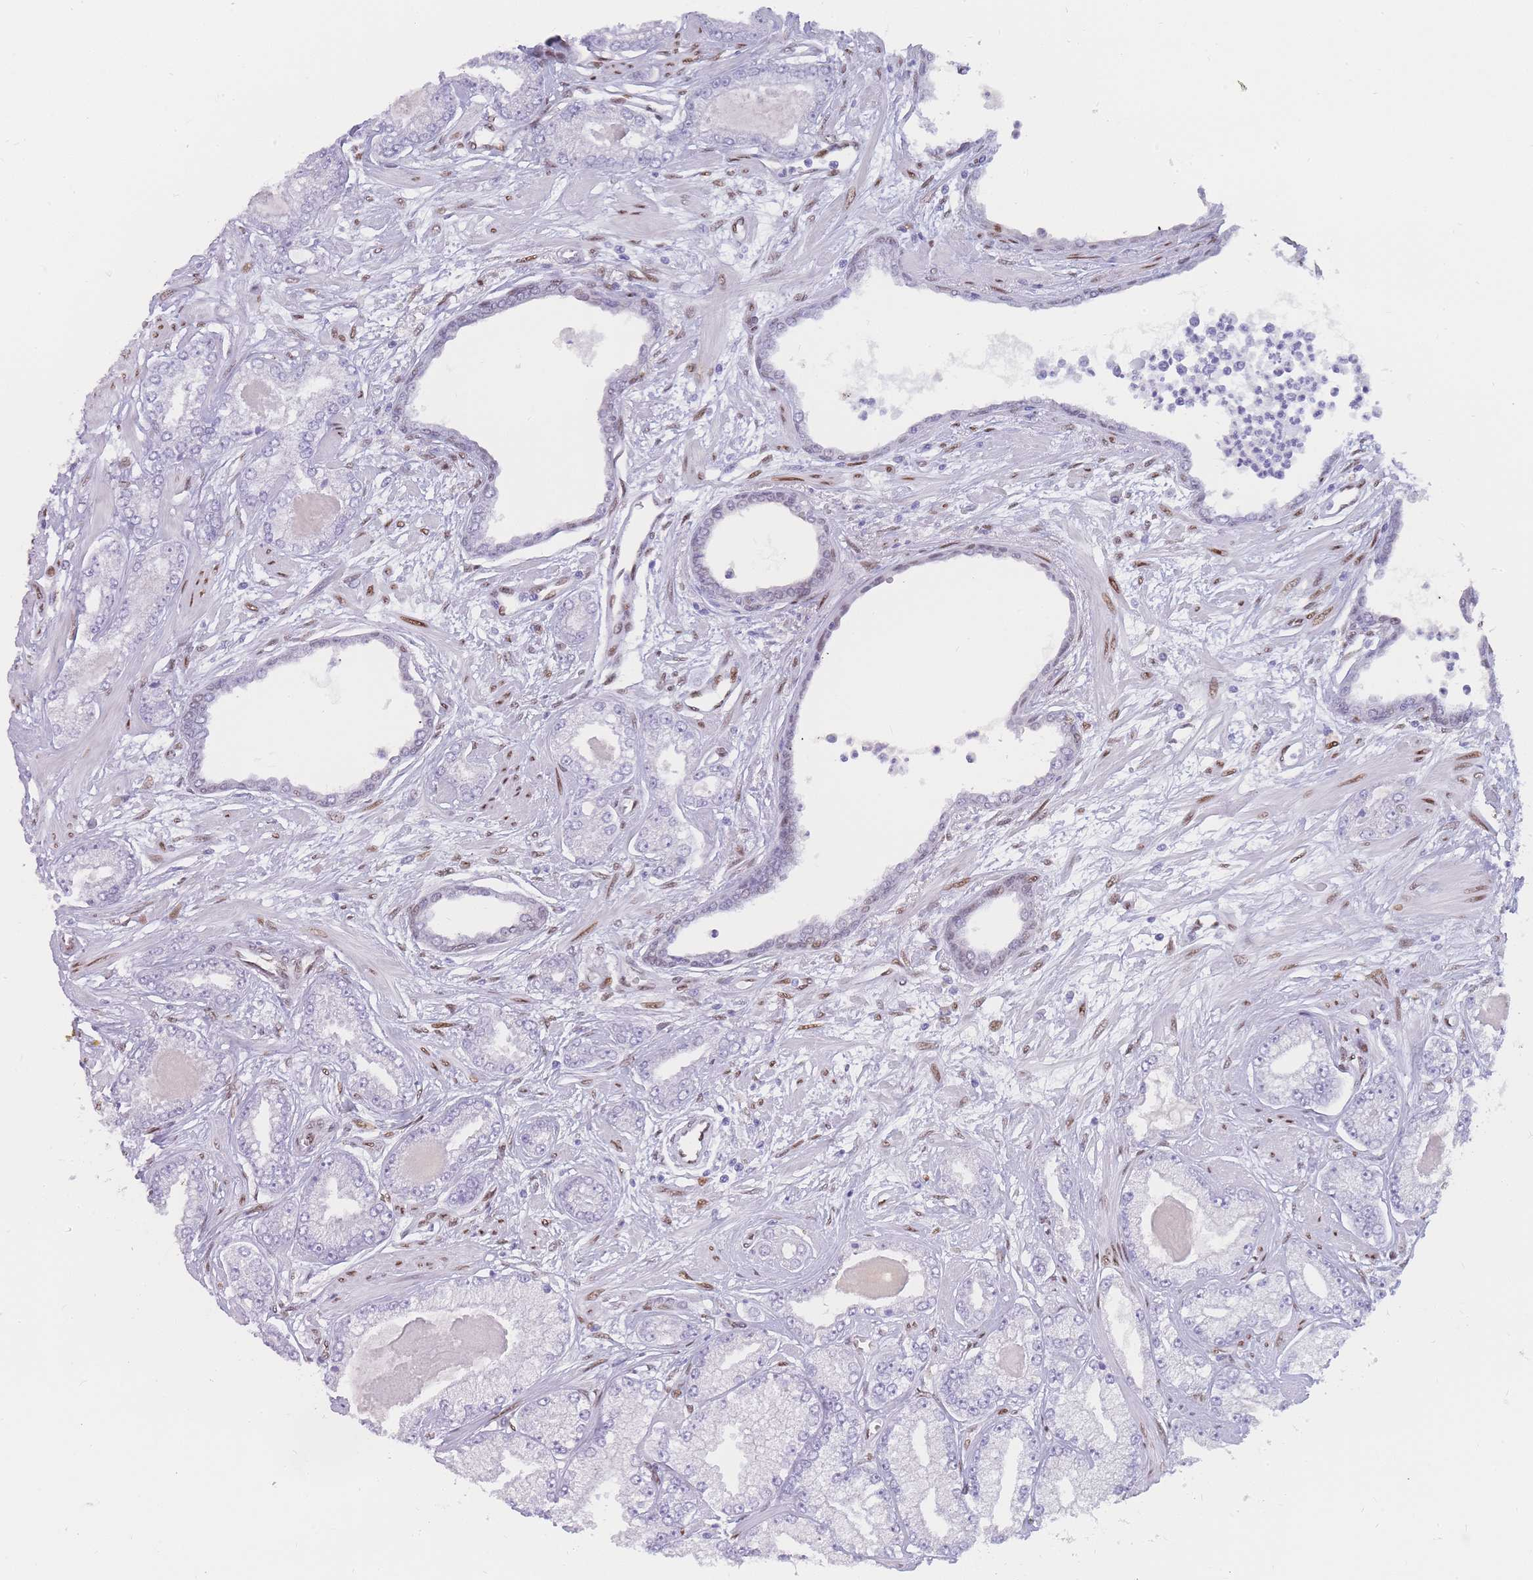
{"staining": {"intensity": "negative", "quantity": "none", "location": "none"}, "tissue": "prostate cancer", "cell_type": "Tumor cells", "image_type": "cancer", "snomed": [{"axis": "morphology", "description": "Adenocarcinoma, Low grade"}, {"axis": "topography", "description": "Prostate"}], "caption": "Human prostate cancer (adenocarcinoma (low-grade)) stained for a protein using immunohistochemistry (IHC) reveals no positivity in tumor cells.", "gene": "PSMB5", "patient": {"sex": "male", "age": 64}}